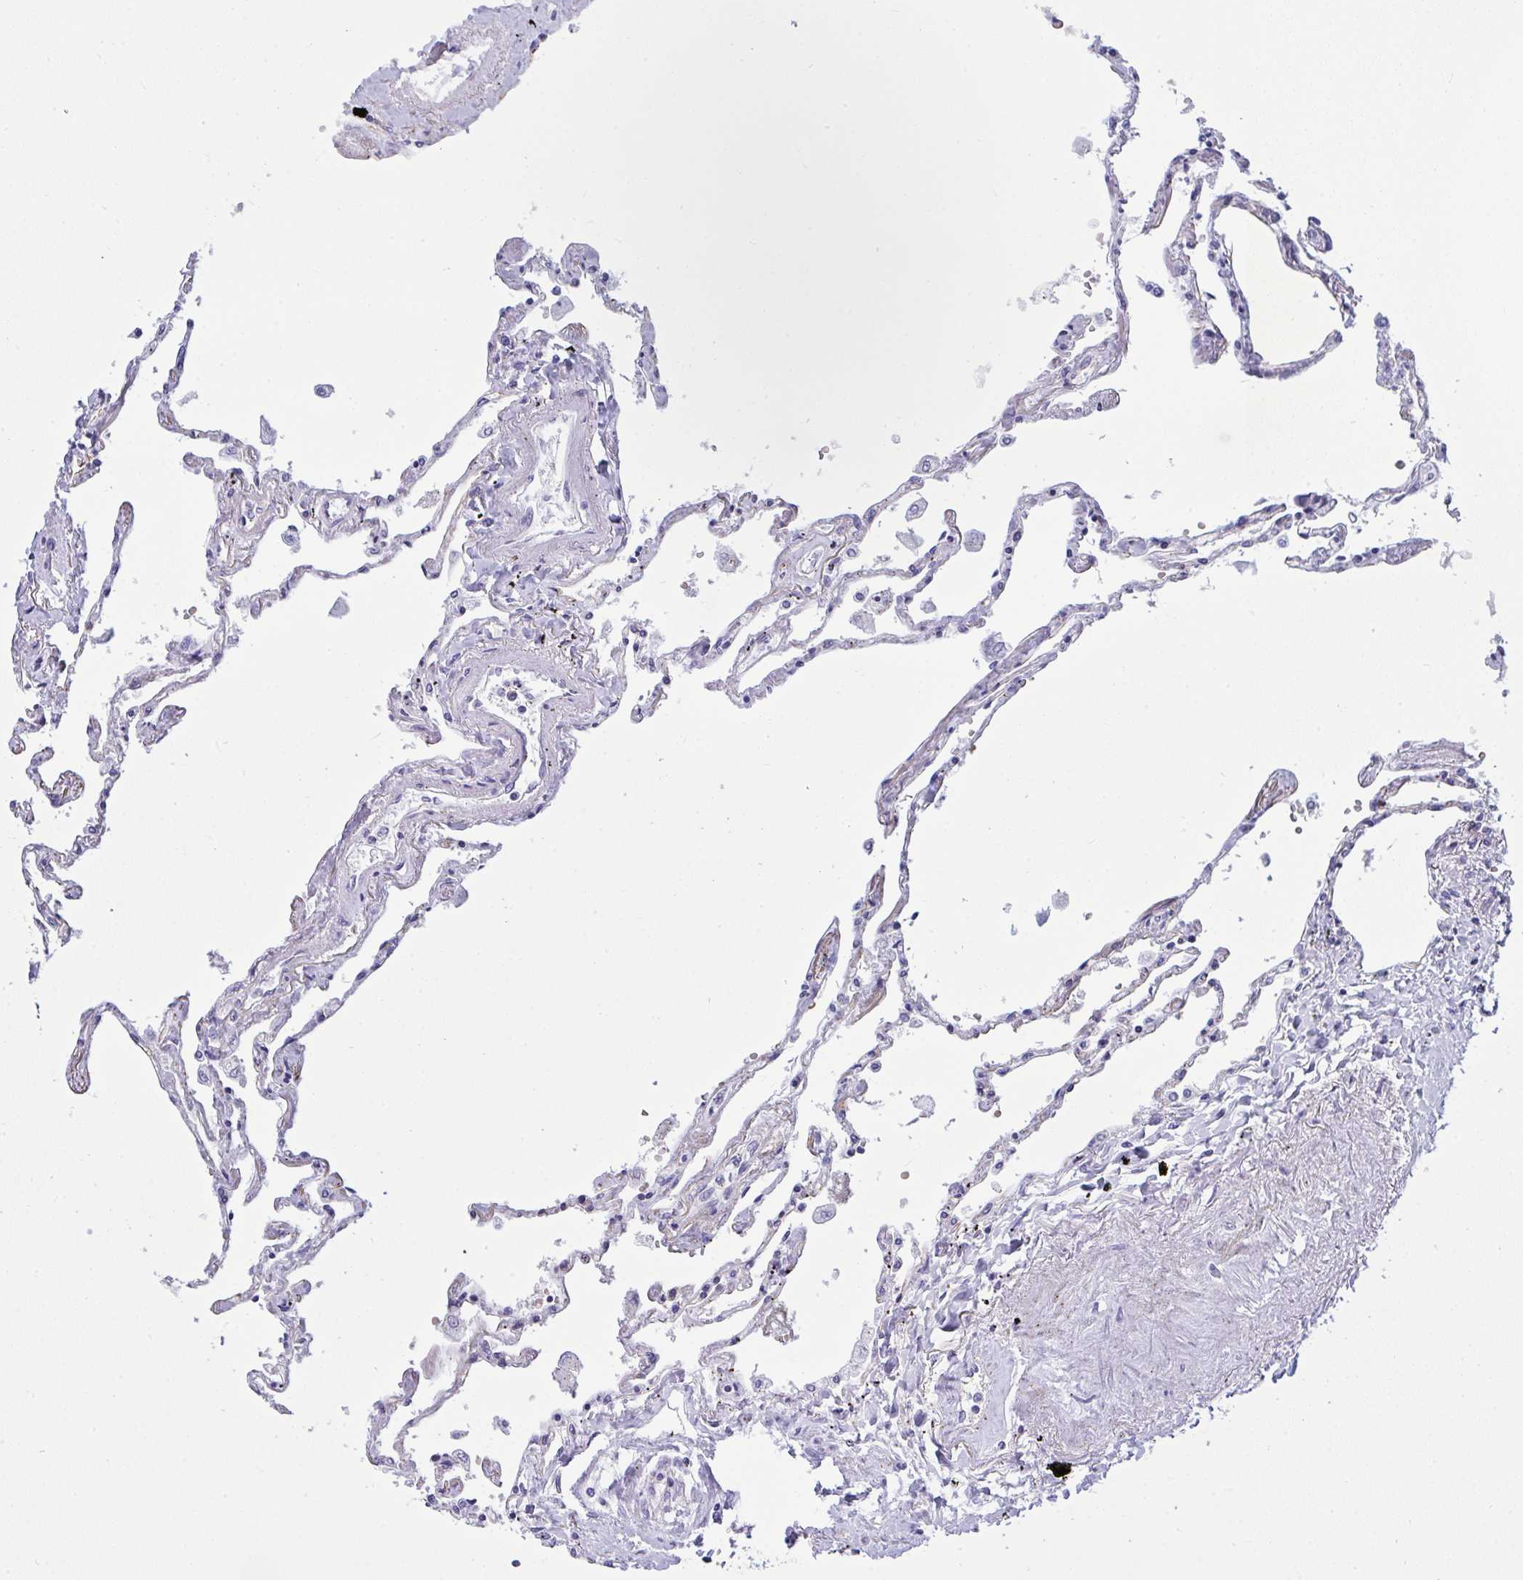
{"staining": {"intensity": "negative", "quantity": "none", "location": "none"}, "tissue": "lung", "cell_type": "Alveolar cells", "image_type": "normal", "snomed": [{"axis": "morphology", "description": "Normal tissue, NOS"}, {"axis": "topography", "description": "Lung"}], "caption": "High magnification brightfield microscopy of benign lung stained with DAB (brown) and counterstained with hematoxylin (blue): alveolar cells show no significant expression. The staining is performed using DAB brown chromogen with nuclei counter-stained in using hematoxylin.", "gene": "SLC35B1", "patient": {"sex": "female", "age": 67}}